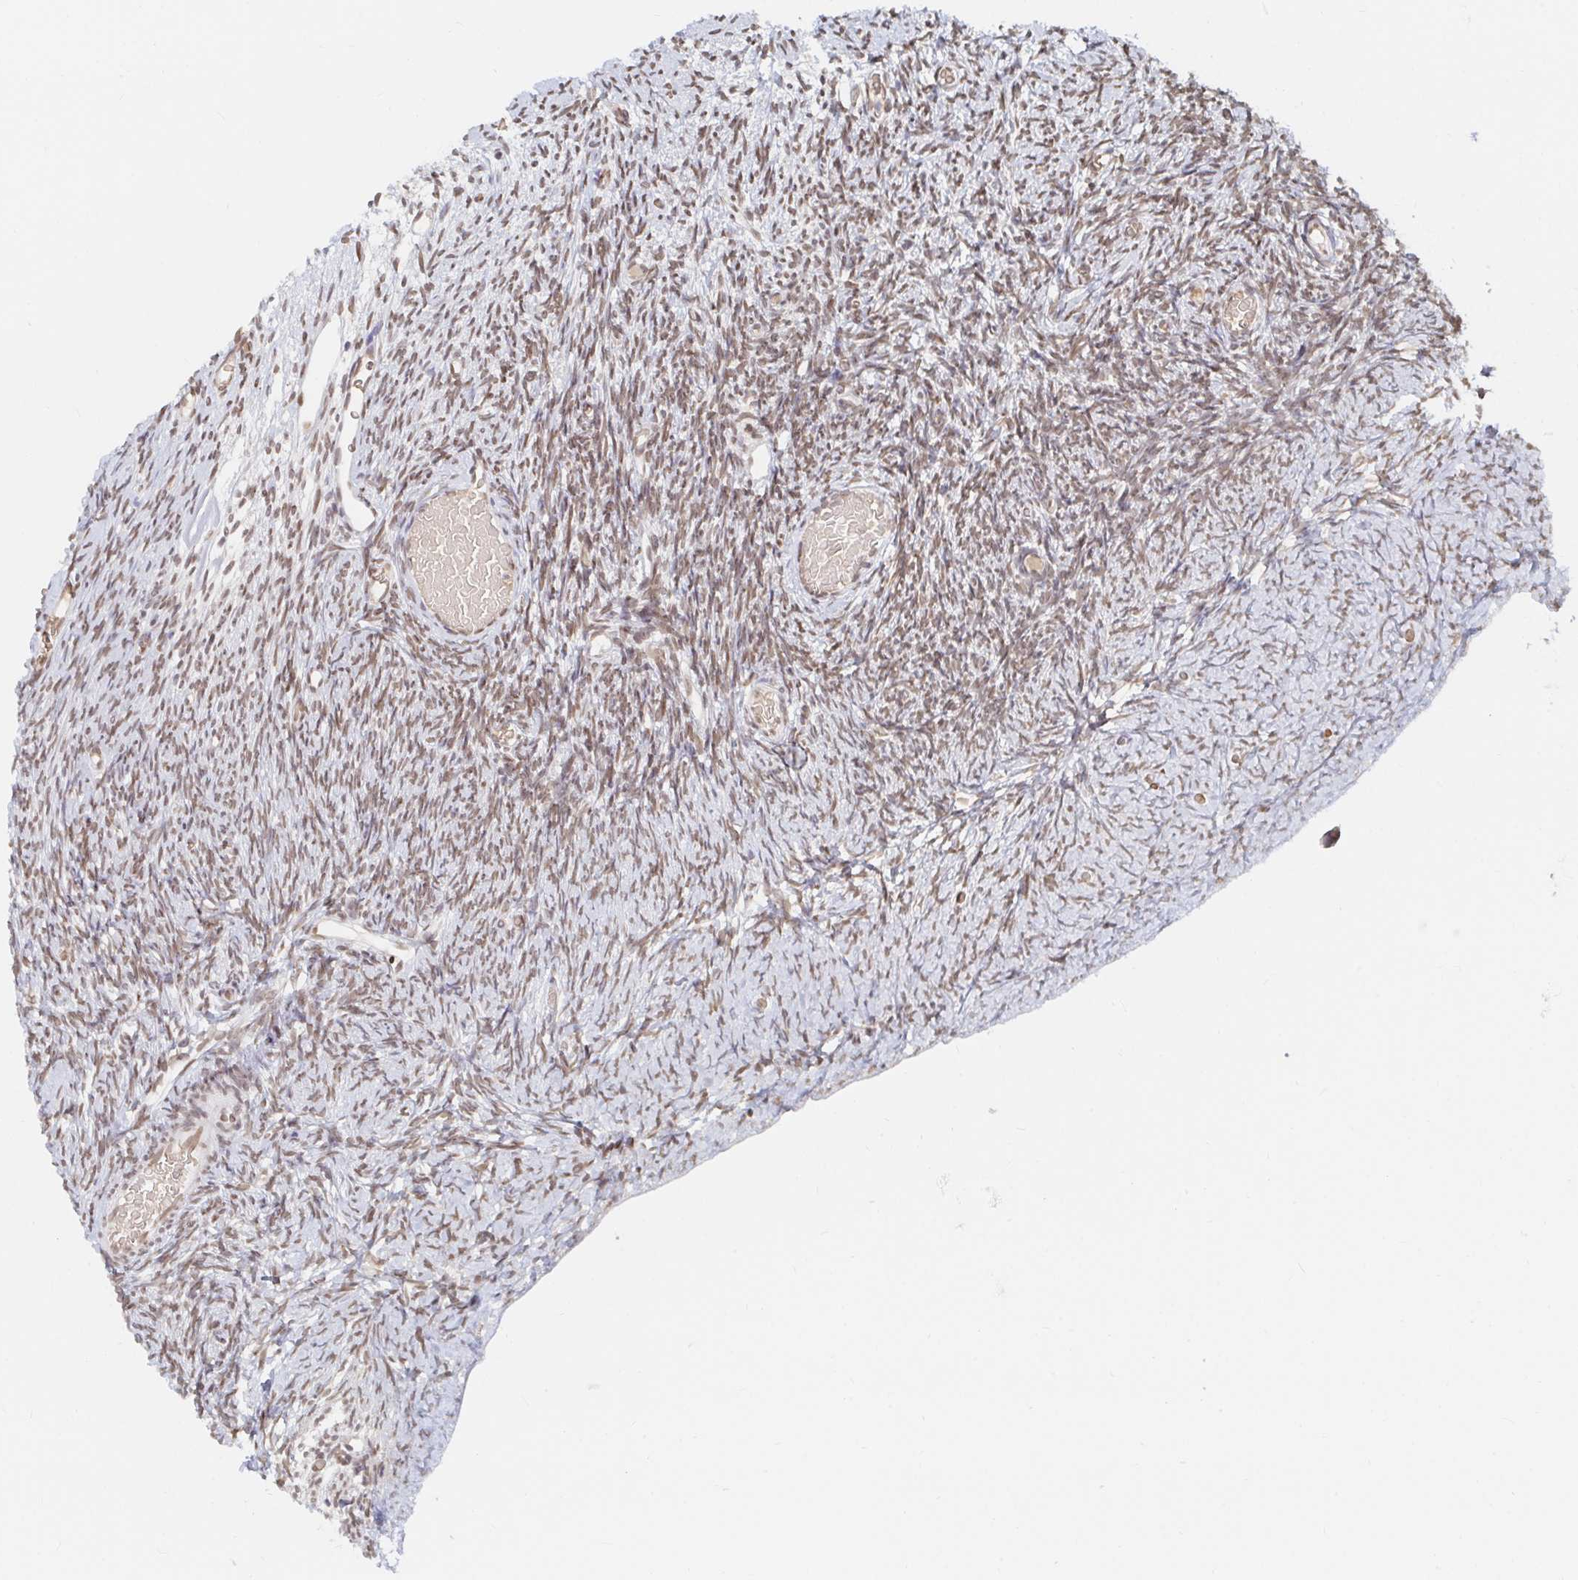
{"staining": {"intensity": "moderate", "quantity": ">75%", "location": "cytoplasmic/membranous"}, "tissue": "ovary", "cell_type": "Follicle cells", "image_type": "normal", "snomed": [{"axis": "morphology", "description": "Normal tissue, NOS"}, {"axis": "topography", "description": "Ovary"}], "caption": "Ovary stained for a protein (brown) demonstrates moderate cytoplasmic/membranous positive staining in approximately >75% of follicle cells.", "gene": "CHD2", "patient": {"sex": "female", "age": 39}}